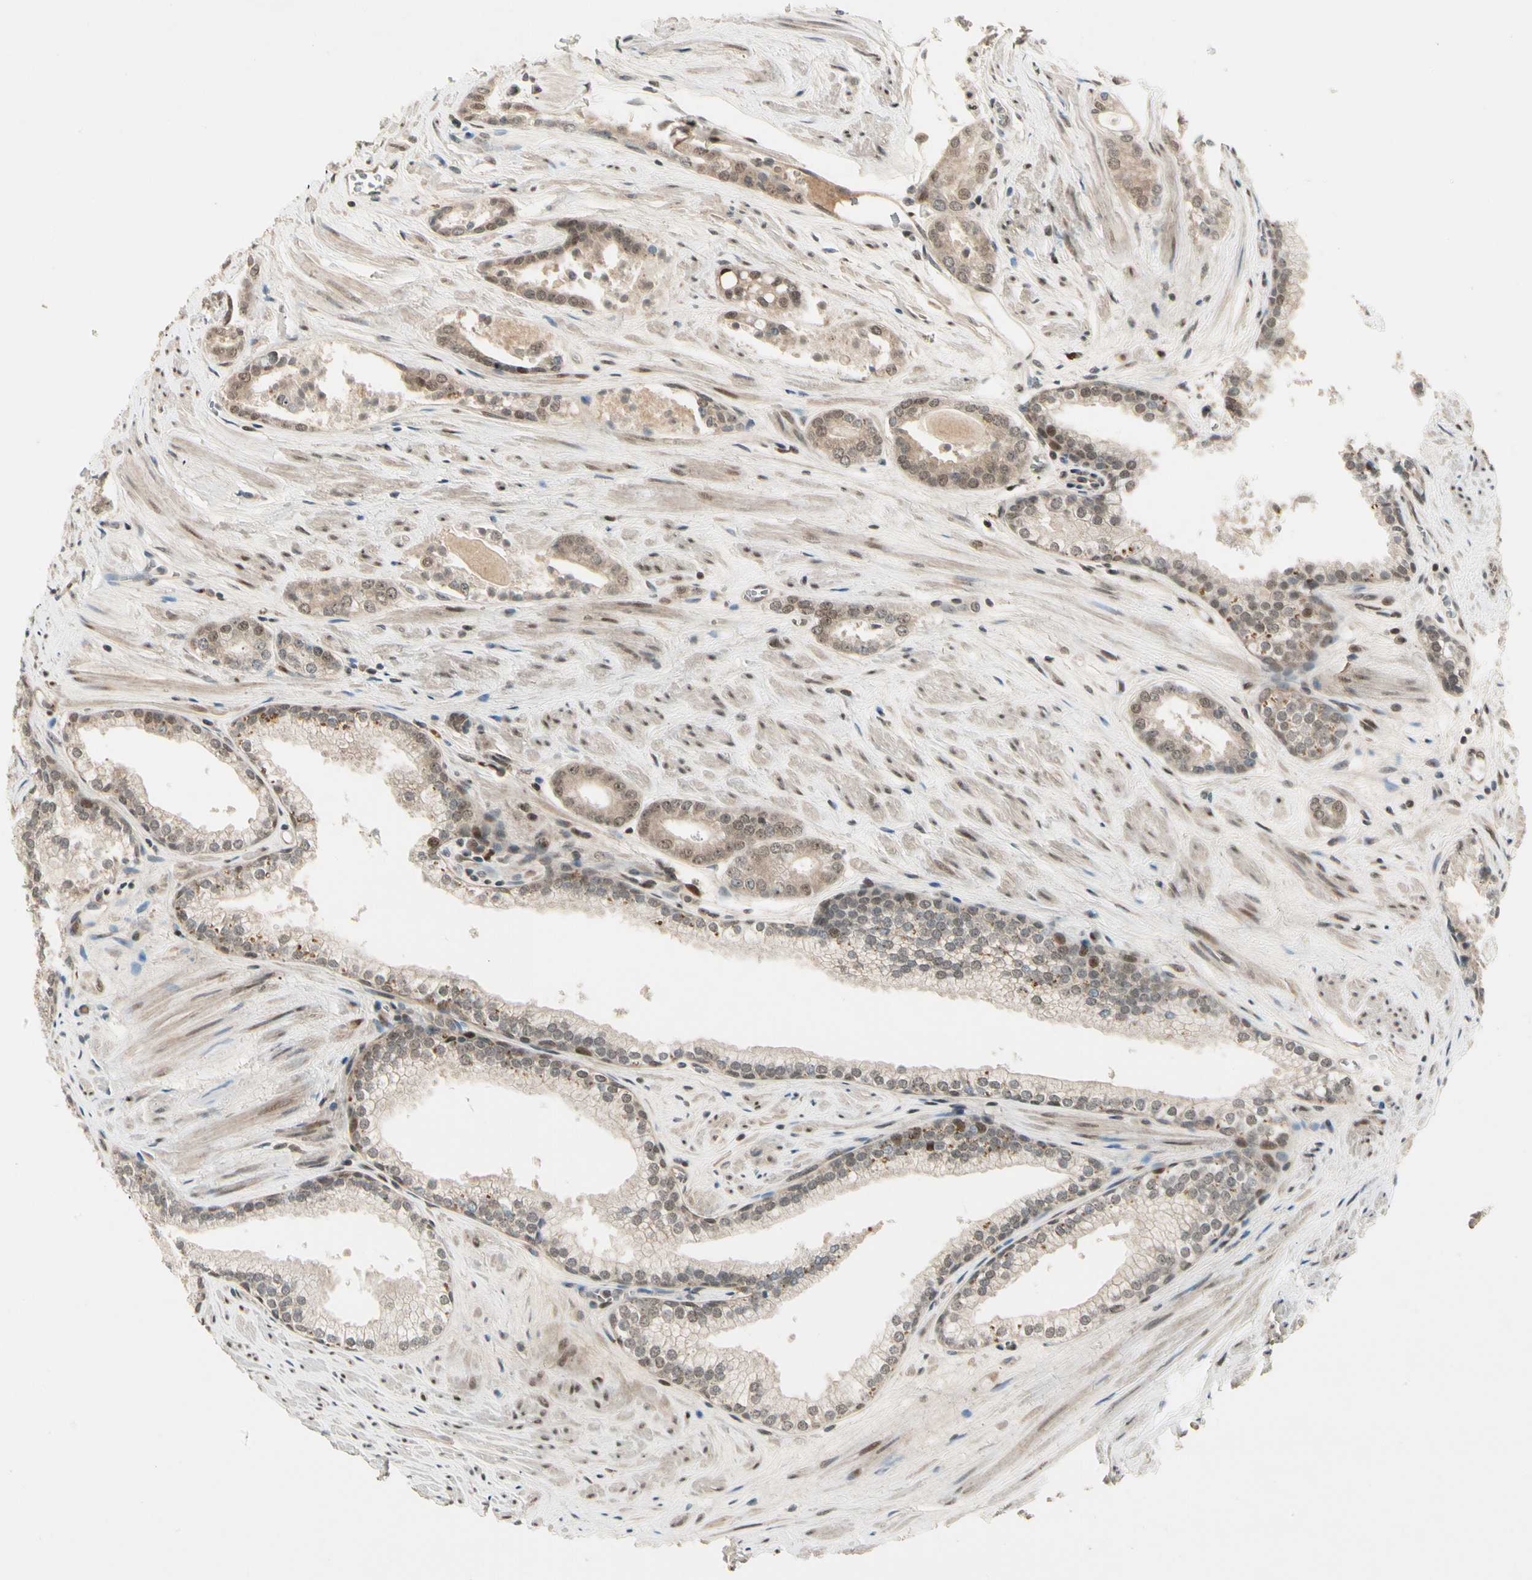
{"staining": {"intensity": "weak", "quantity": ">75%", "location": "cytoplasmic/membranous,nuclear"}, "tissue": "prostate cancer", "cell_type": "Tumor cells", "image_type": "cancer", "snomed": [{"axis": "morphology", "description": "Adenocarcinoma, Low grade"}, {"axis": "topography", "description": "Prostate"}], "caption": "Brown immunohistochemical staining in prostate cancer exhibits weak cytoplasmic/membranous and nuclear positivity in about >75% of tumor cells. (DAB (3,3'-diaminobenzidine) IHC with brightfield microscopy, high magnification).", "gene": "GTF3A", "patient": {"sex": "male", "age": 60}}